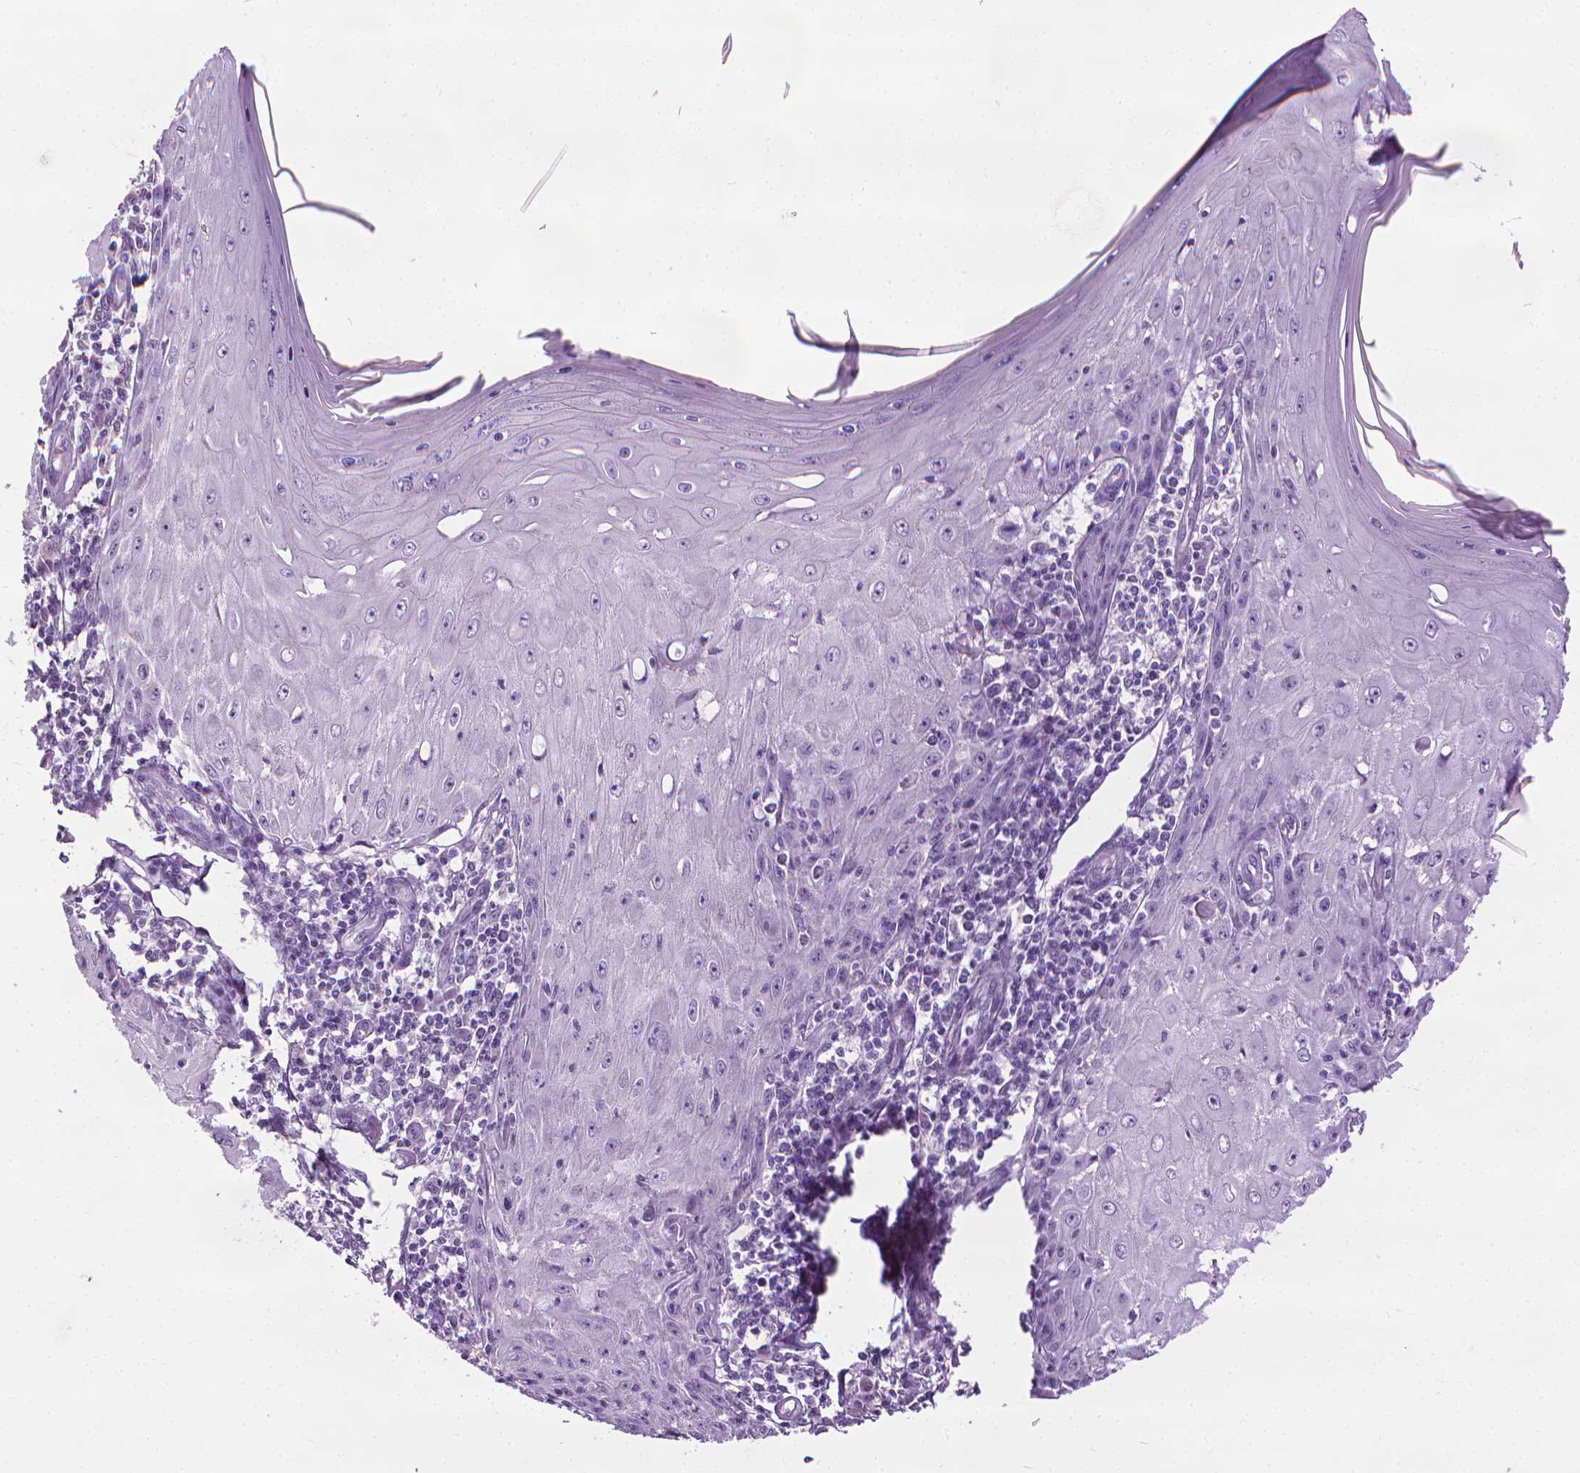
{"staining": {"intensity": "negative", "quantity": "none", "location": "none"}, "tissue": "skin cancer", "cell_type": "Tumor cells", "image_type": "cancer", "snomed": [{"axis": "morphology", "description": "Squamous cell carcinoma, NOS"}, {"axis": "topography", "description": "Skin"}], "caption": "Skin cancer (squamous cell carcinoma) was stained to show a protein in brown. There is no significant positivity in tumor cells.", "gene": "DNAI7", "patient": {"sex": "female", "age": 73}}